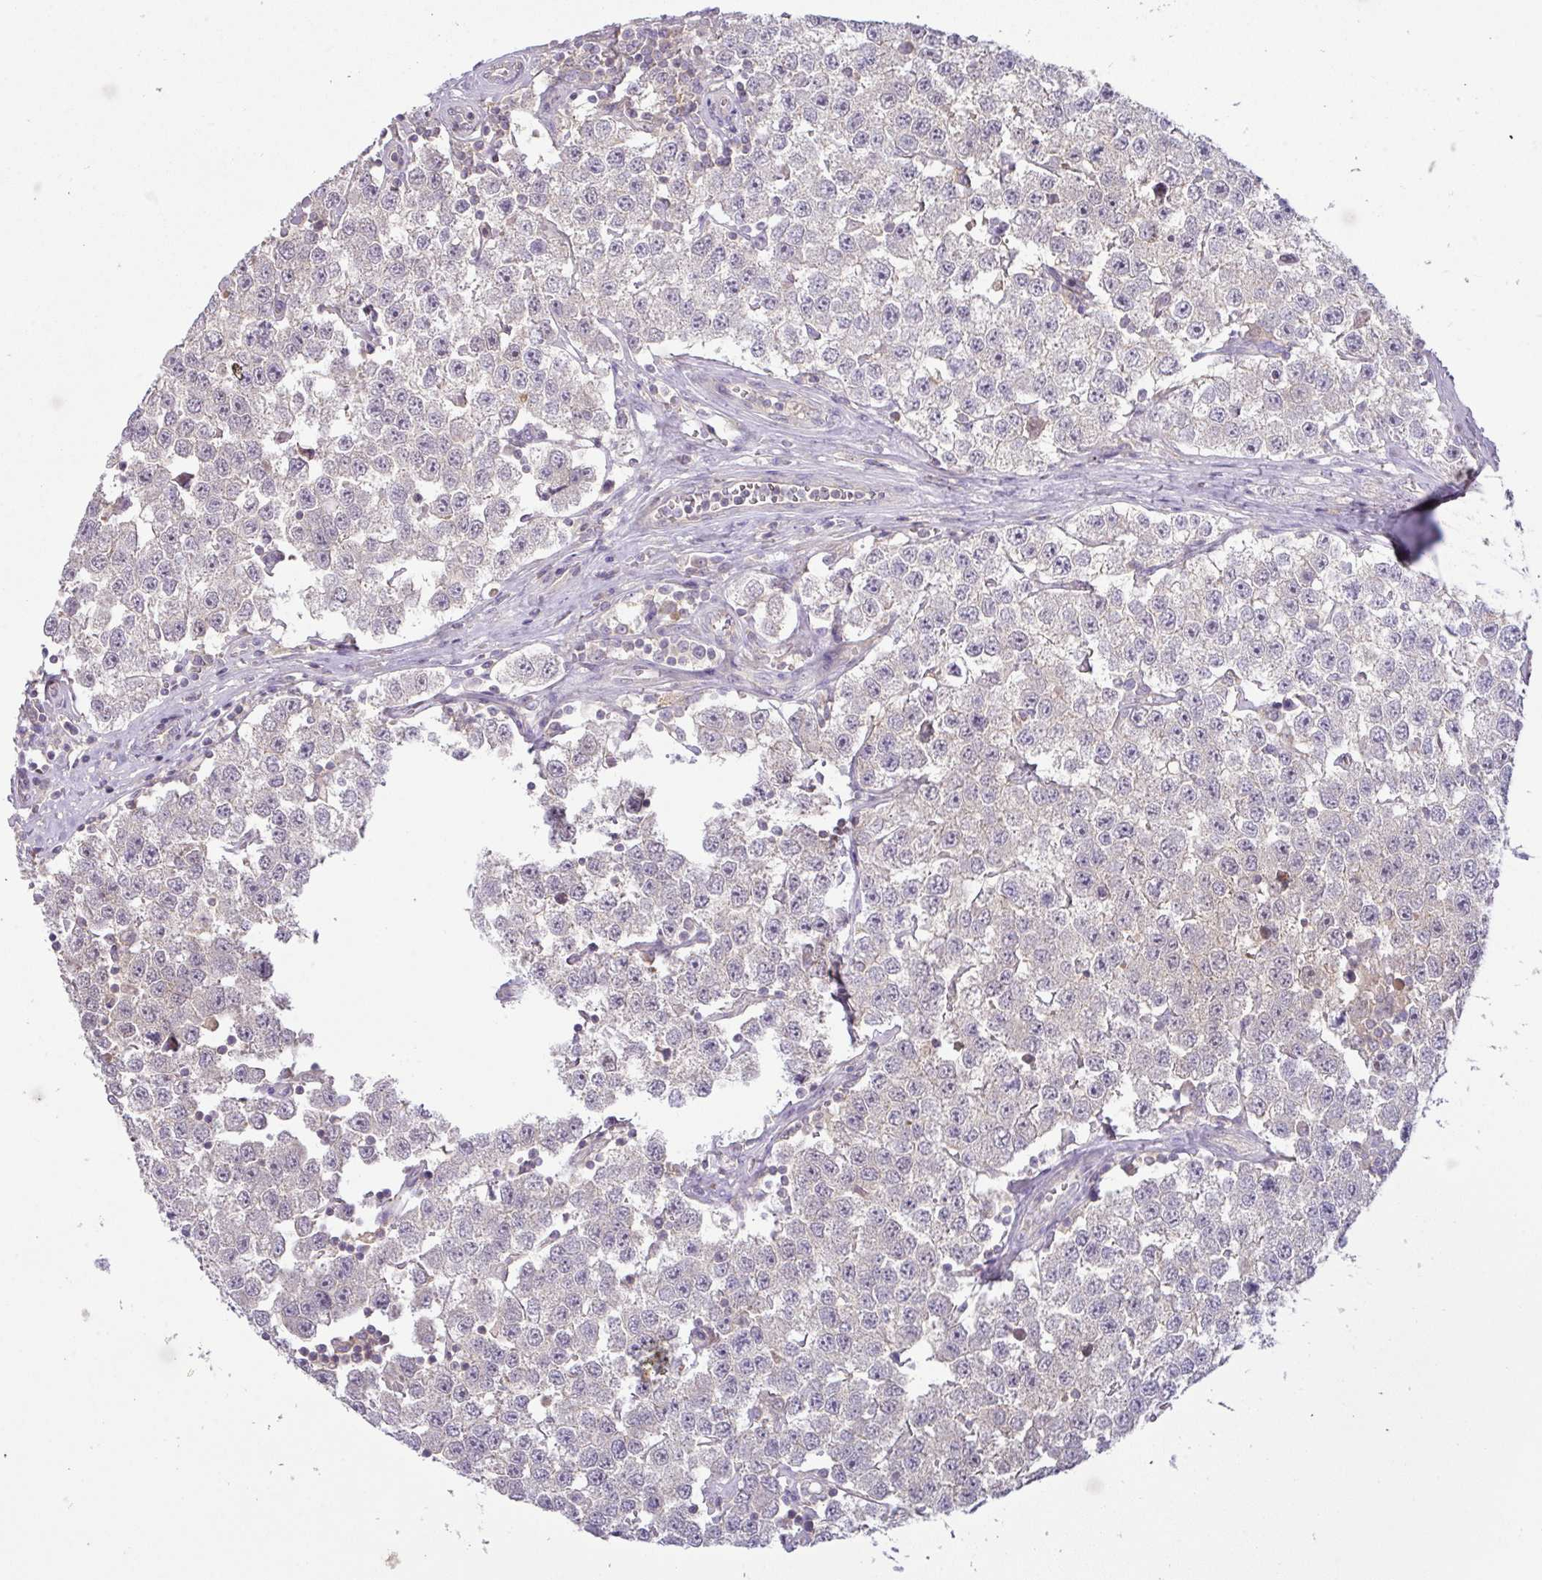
{"staining": {"intensity": "negative", "quantity": "none", "location": "none"}, "tissue": "testis cancer", "cell_type": "Tumor cells", "image_type": "cancer", "snomed": [{"axis": "morphology", "description": "Seminoma, NOS"}, {"axis": "topography", "description": "Testis"}], "caption": "DAB (3,3'-diaminobenzidine) immunohistochemical staining of human testis seminoma exhibits no significant positivity in tumor cells. (Immunohistochemistry, brightfield microscopy, high magnification).", "gene": "HOXC13", "patient": {"sex": "male", "age": 34}}